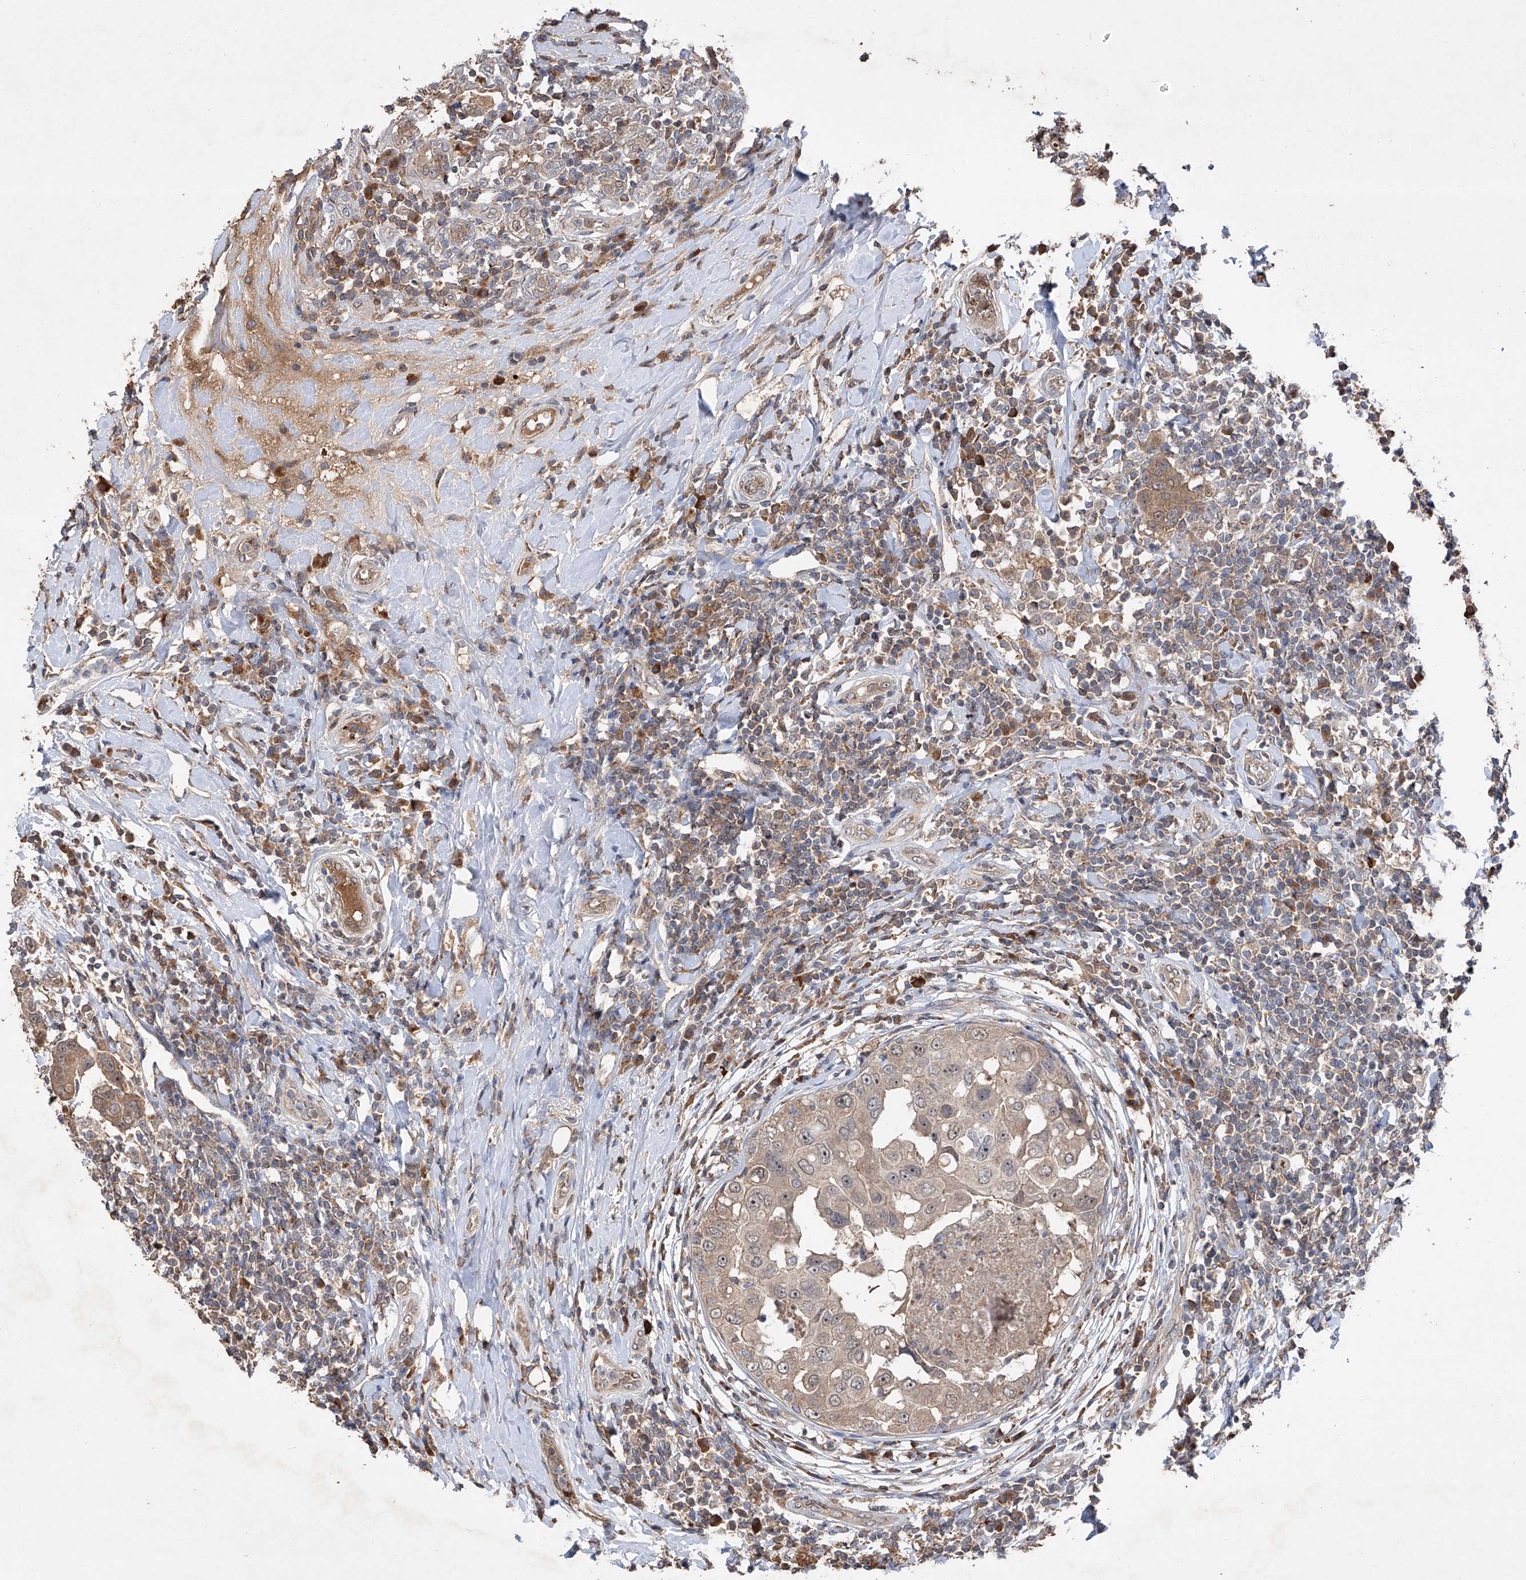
{"staining": {"intensity": "weak", "quantity": ">75%", "location": "cytoplasmic/membranous"}, "tissue": "breast cancer", "cell_type": "Tumor cells", "image_type": "cancer", "snomed": [{"axis": "morphology", "description": "Duct carcinoma"}, {"axis": "topography", "description": "Breast"}], "caption": "IHC of human infiltrating ductal carcinoma (breast) demonstrates low levels of weak cytoplasmic/membranous staining in approximately >75% of tumor cells. Using DAB (3,3'-diaminobenzidine) (brown) and hematoxylin (blue) stains, captured at high magnification using brightfield microscopy.", "gene": "EDN1", "patient": {"sex": "female", "age": 27}}